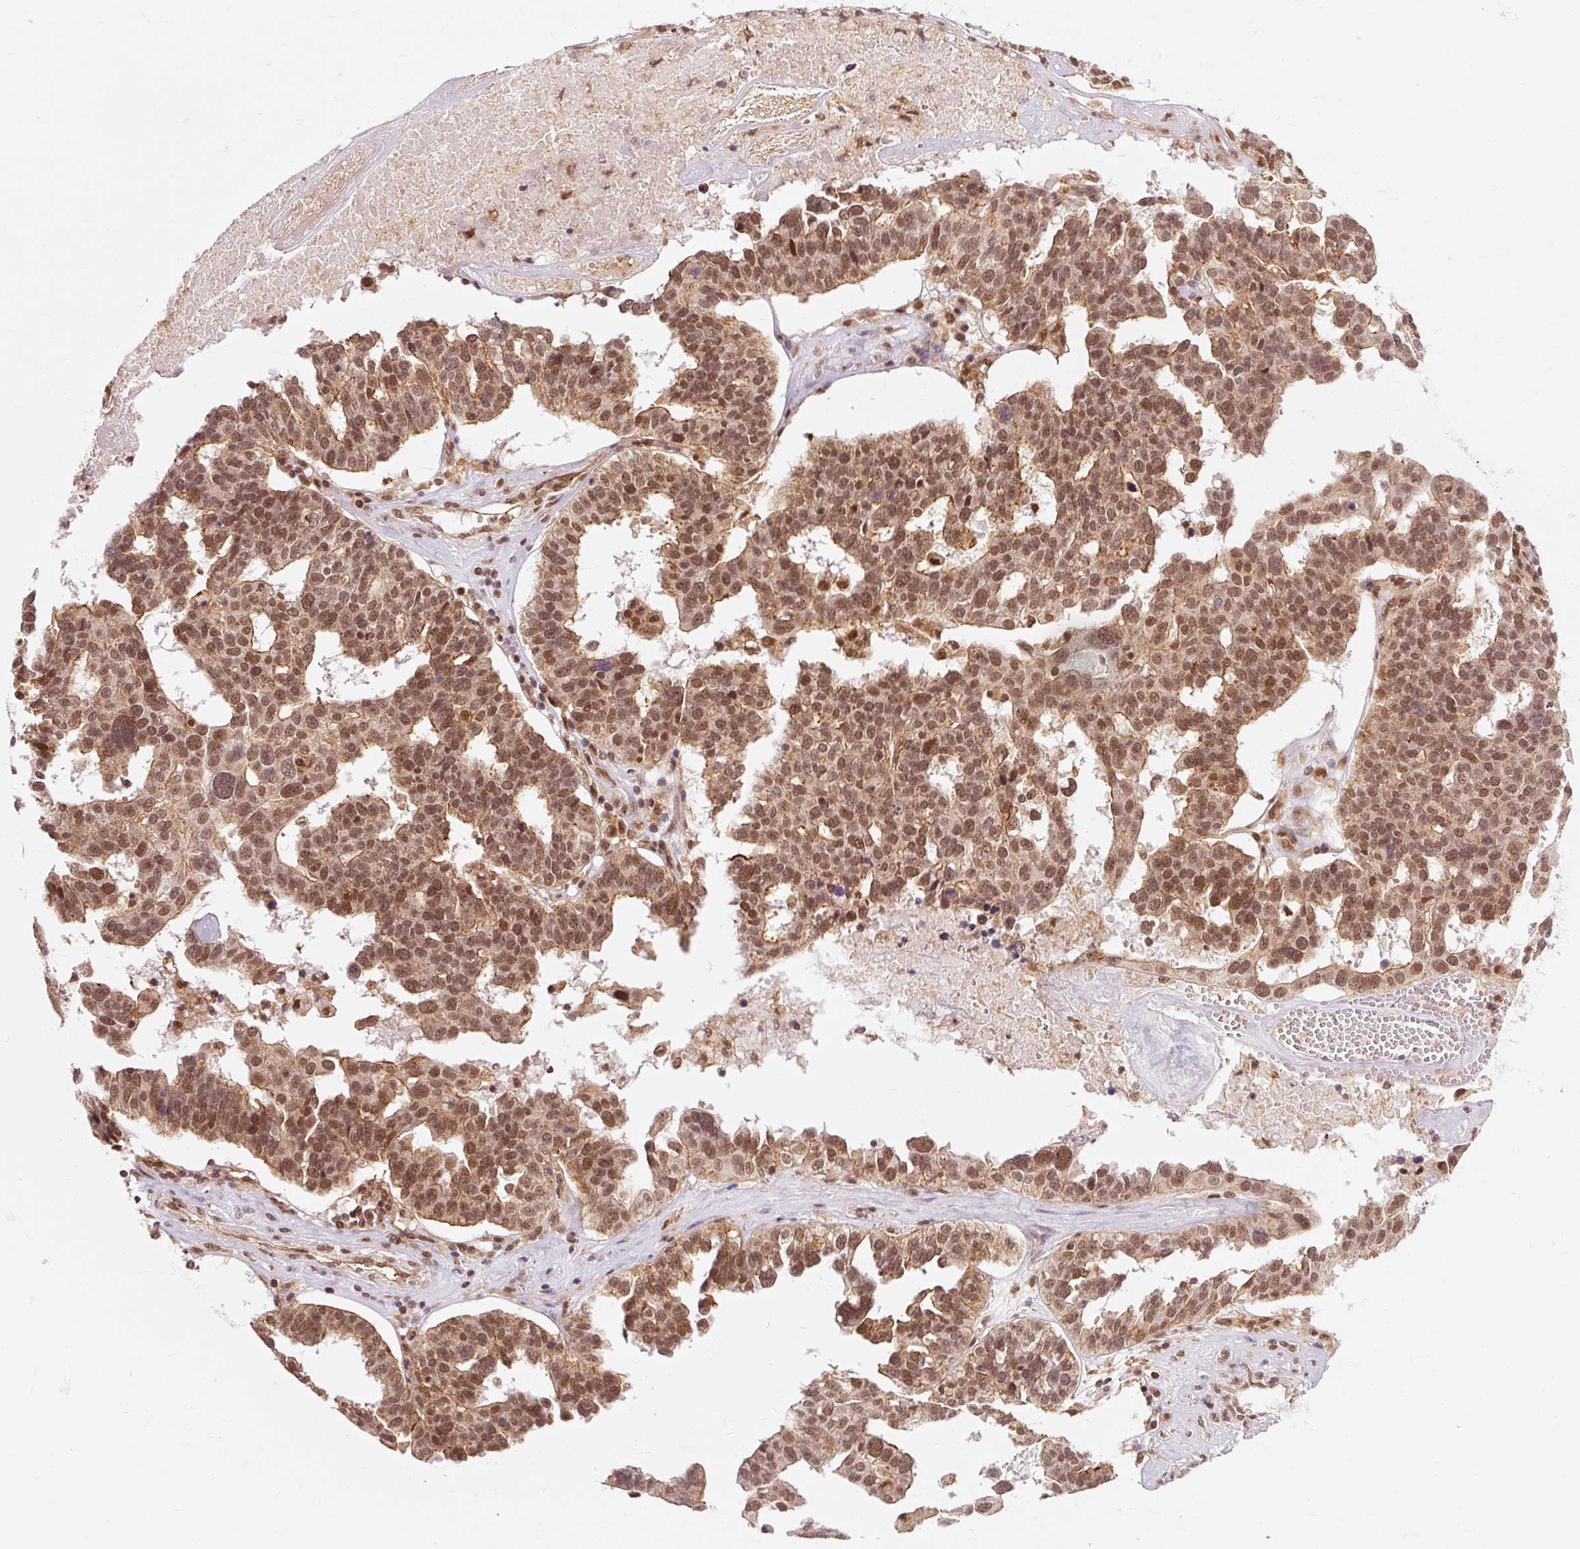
{"staining": {"intensity": "strong", "quantity": ">75%", "location": "nuclear"}, "tissue": "ovarian cancer", "cell_type": "Tumor cells", "image_type": "cancer", "snomed": [{"axis": "morphology", "description": "Cystadenocarcinoma, serous, NOS"}, {"axis": "topography", "description": "Ovary"}], "caption": "The image reveals a brown stain indicating the presence of a protein in the nuclear of tumor cells in ovarian cancer.", "gene": "CSTF1", "patient": {"sex": "female", "age": 59}}